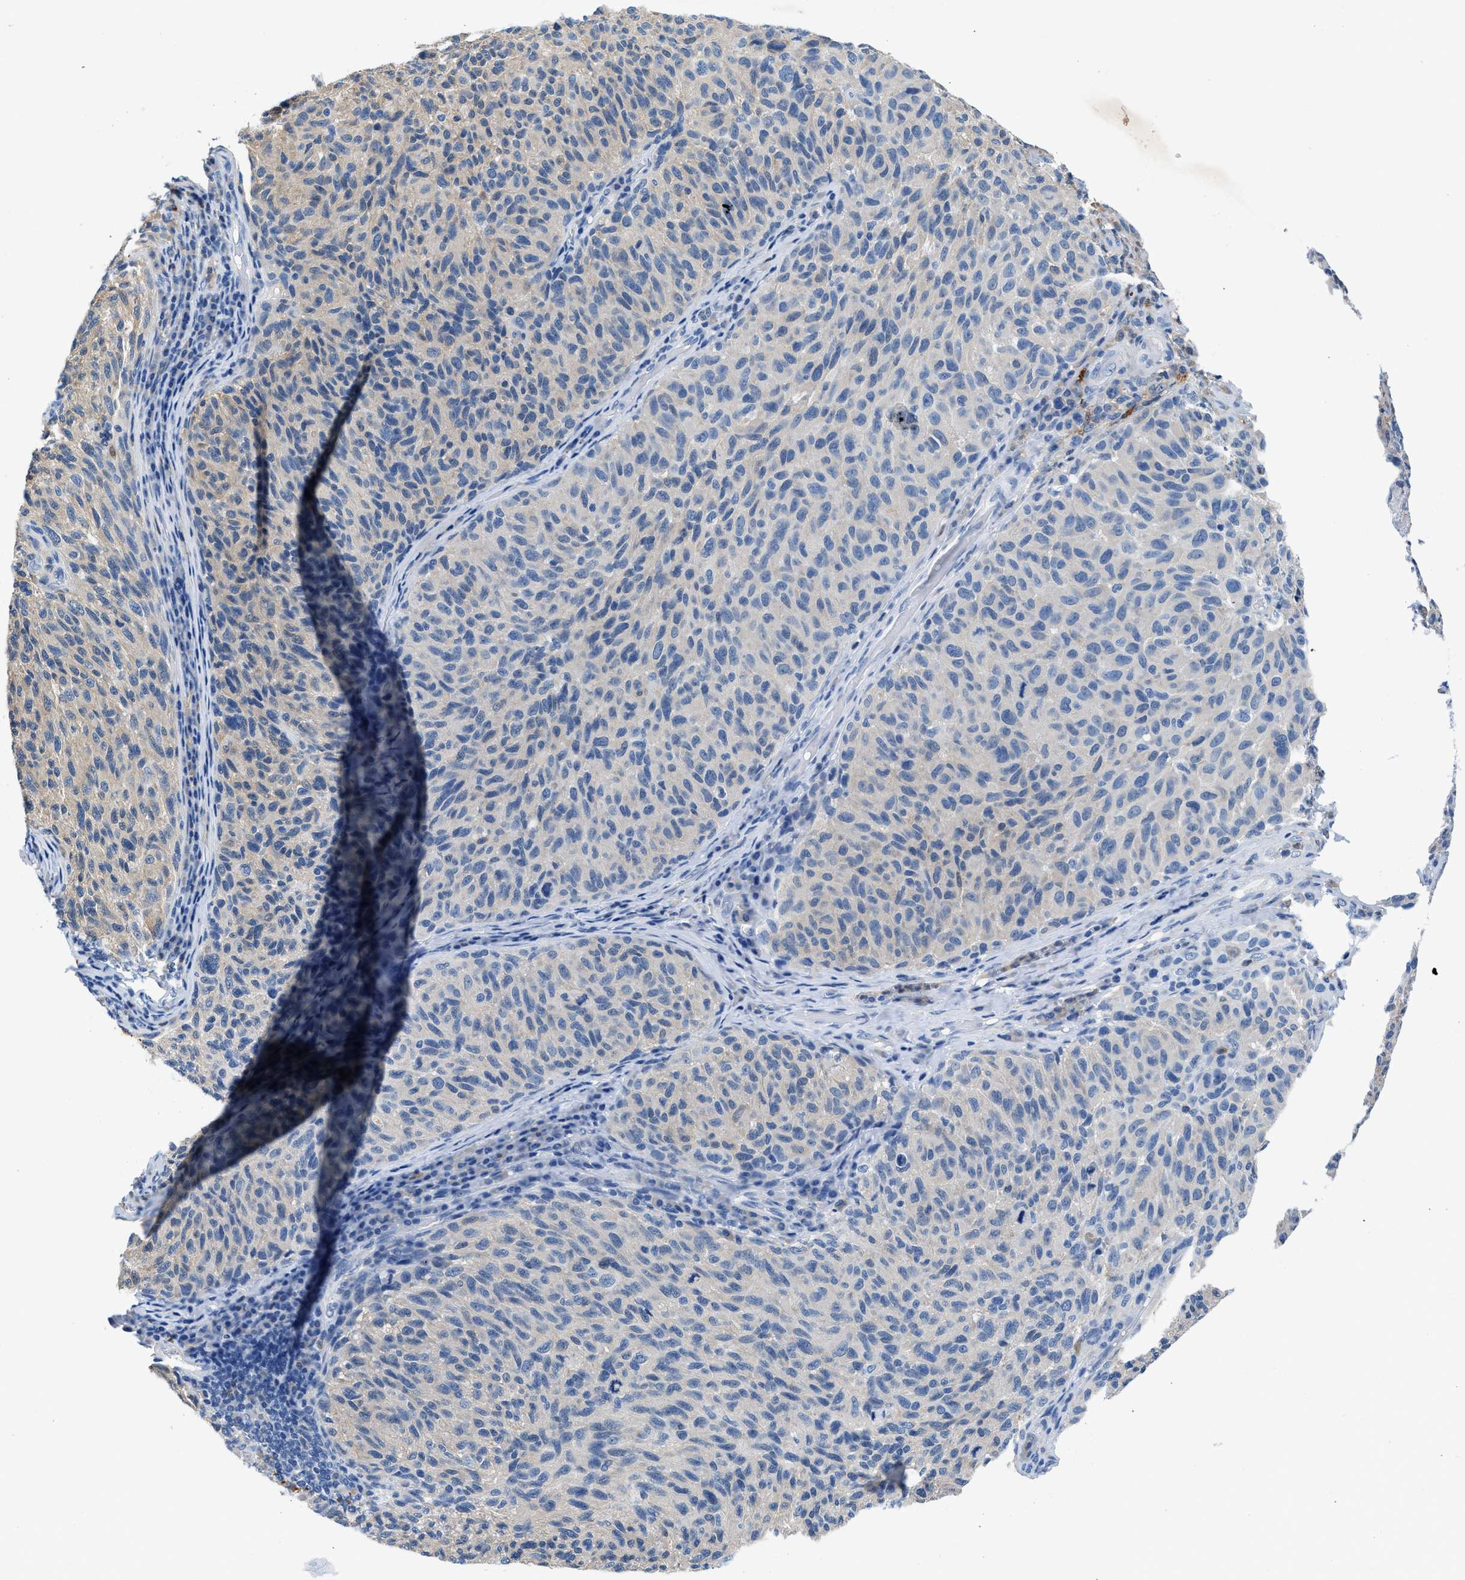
{"staining": {"intensity": "negative", "quantity": "none", "location": "none"}, "tissue": "melanoma", "cell_type": "Tumor cells", "image_type": "cancer", "snomed": [{"axis": "morphology", "description": "Malignant melanoma, NOS"}, {"axis": "topography", "description": "Skin"}], "caption": "A high-resolution photomicrograph shows IHC staining of melanoma, which exhibits no significant staining in tumor cells.", "gene": "FADS6", "patient": {"sex": "female", "age": 73}}